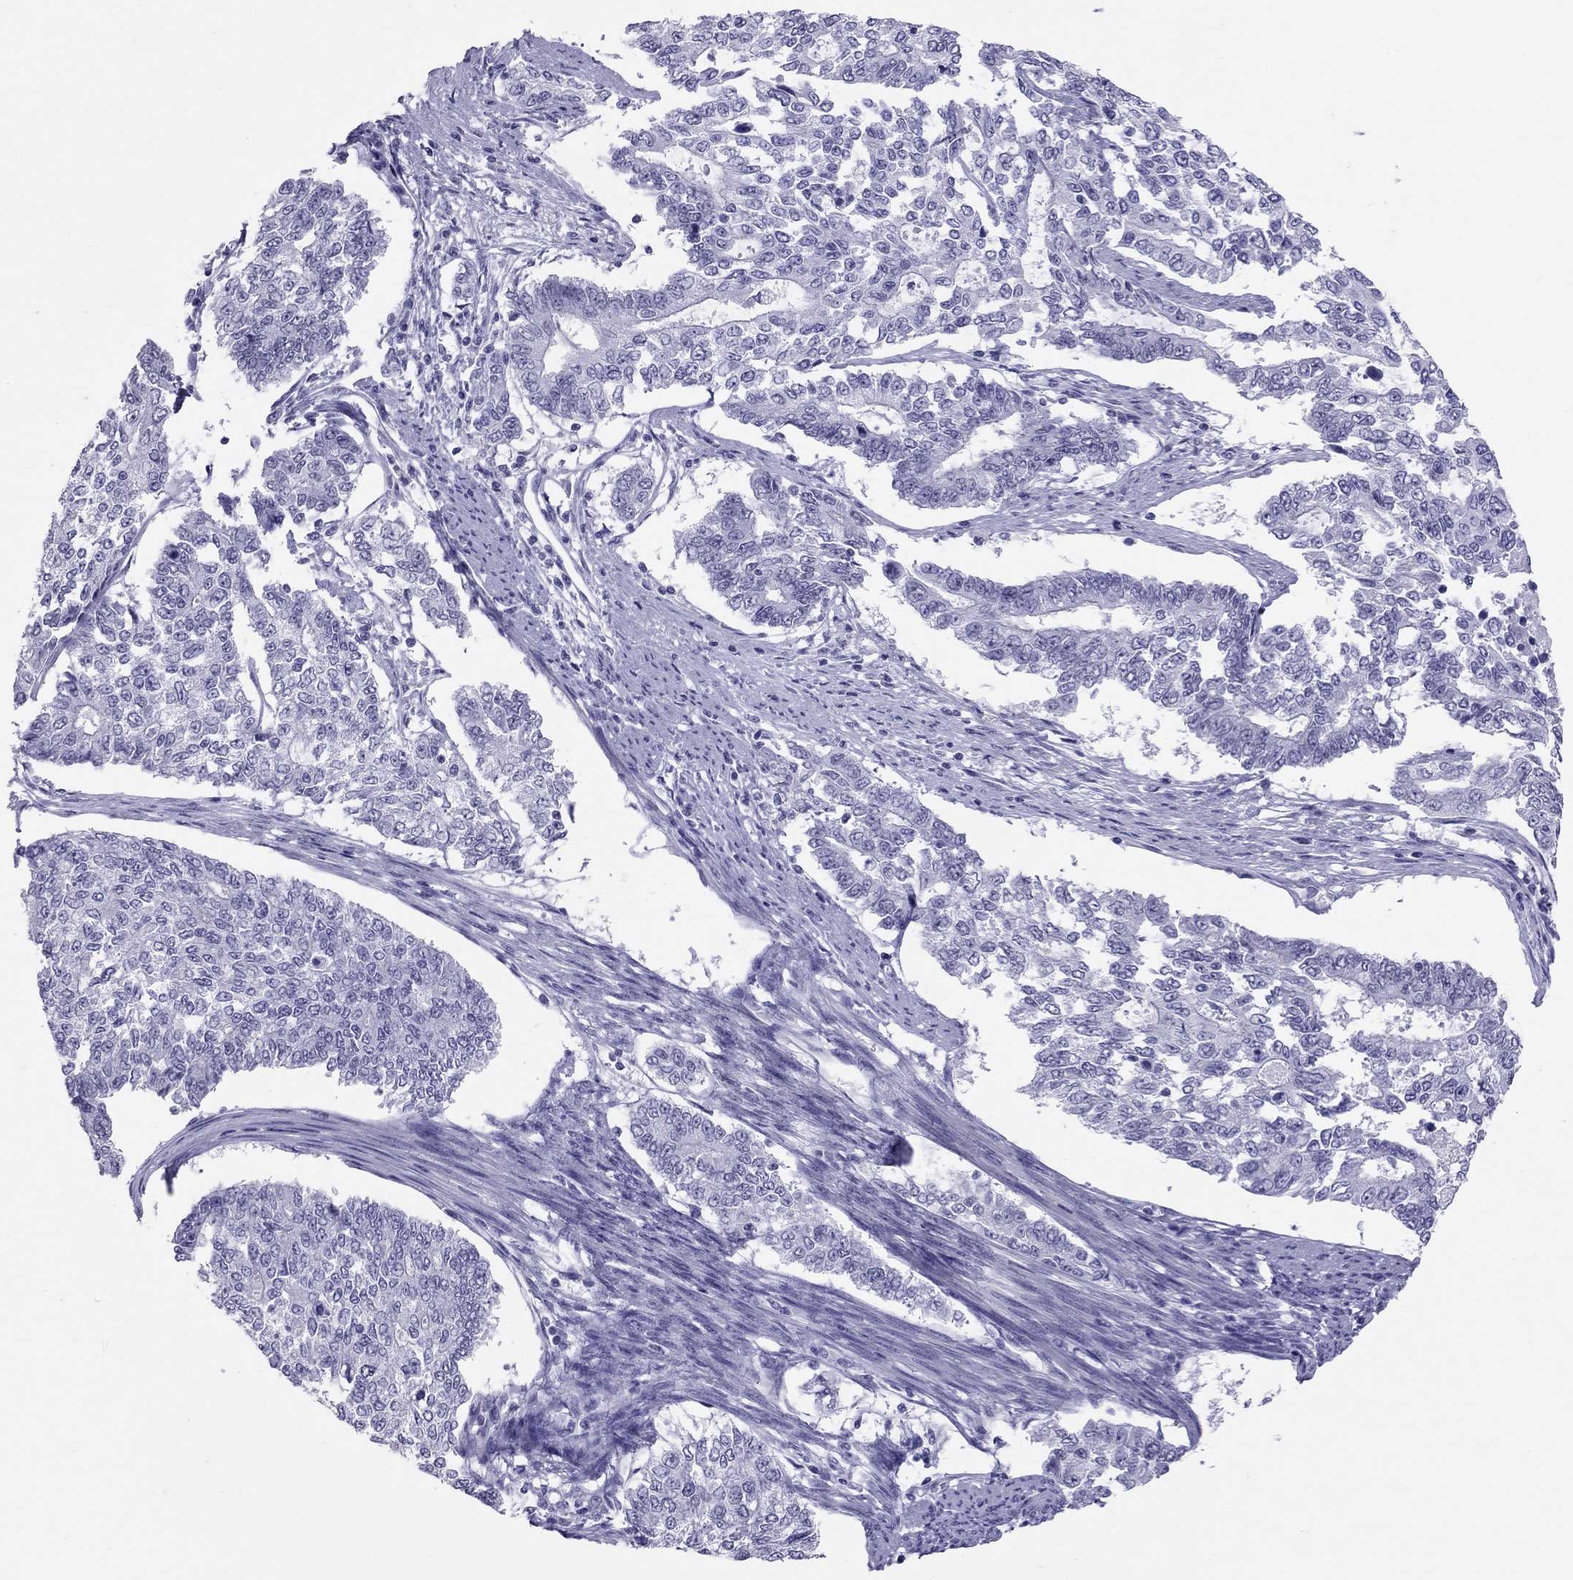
{"staining": {"intensity": "negative", "quantity": "none", "location": "none"}, "tissue": "endometrial cancer", "cell_type": "Tumor cells", "image_type": "cancer", "snomed": [{"axis": "morphology", "description": "Adenocarcinoma, NOS"}, {"axis": "topography", "description": "Uterus"}], "caption": "Immunohistochemical staining of human endometrial cancer (adenocarcinoma) shows no significant positivity in tumor cells.", "gene": "JHY", "patient": {"sex": "female", "age": 59}}